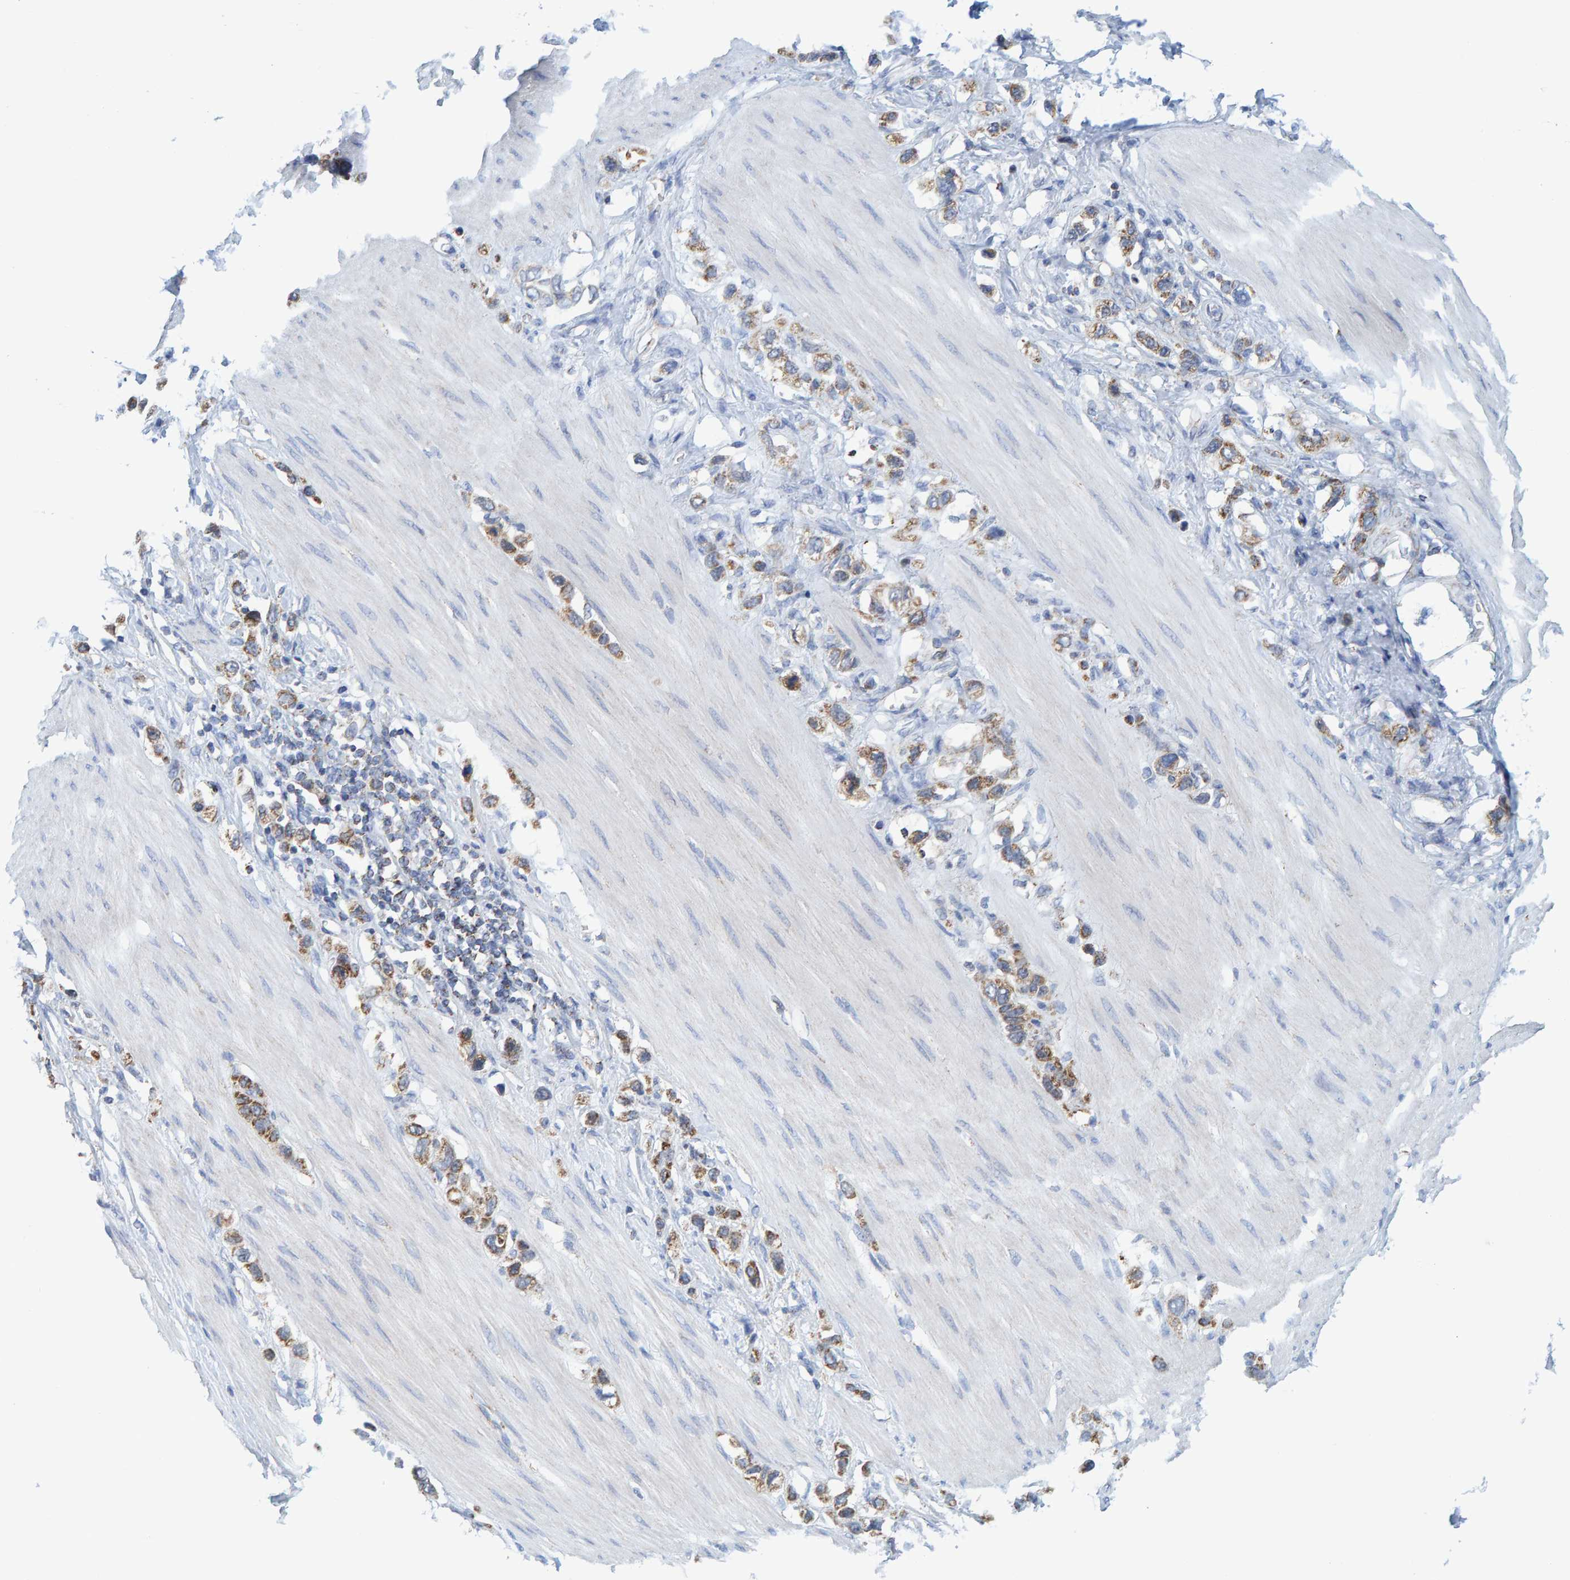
{"staining": {"intensity": "moderate", "quantity": ">75%", "location": "cytoplasmic/membranous"}, "tissue": "stomach cancer", "cell_type": "Tumor cells", "image_type": "cancer", "snomed": [{"axis": "morphology", "description": "Adenocarcinoma, NOS"}, {"axis": "topography", "description": "Stomach"}], "caption": "Human adenocarcinoma (stomach) stained for a protein (brown) demonstrates moderate cytoplasmic/membranous positive expression in about >75% of tumor cells.", "gene": "MRPS7", "patient": {"sex": "female", "age": 65}}